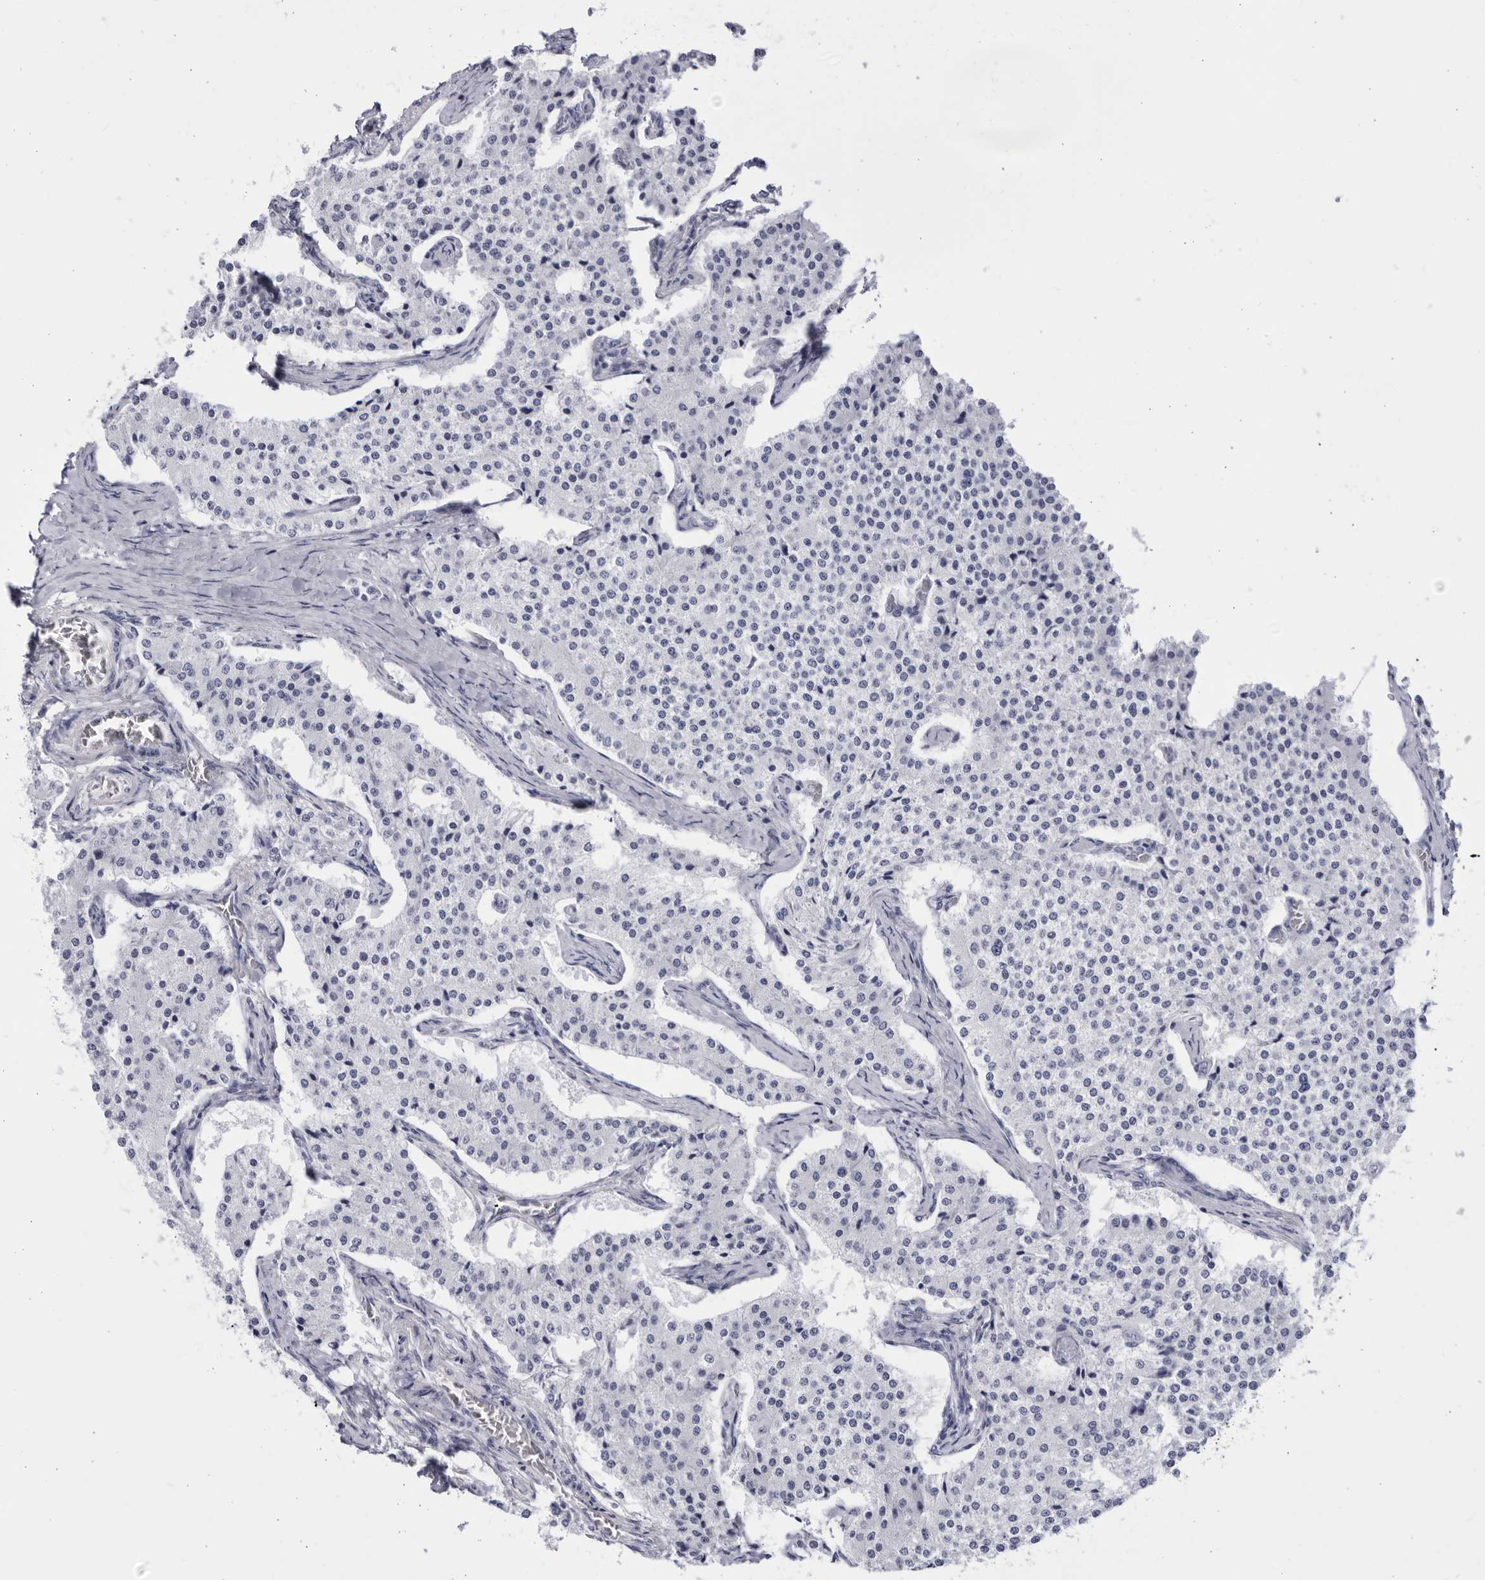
{"staining": {"intensity": "negative", "quantity": "none", "location": "none"}, "tissue": "carcinoid", "cell_type": "Tumor cells", "image_type": "cancer", "snomed": [{"axis": "morphology", "description": "Carcinoid, malignant, NOS"}, {"axis": "topography", "description": "Colon"}], "caption": "Malignant carcinoid was stained to show a protein in brown. There is no significant expression in tumor cells.", "gene": "CCDC181", "patient": {"sex": "female", "age": 52}}